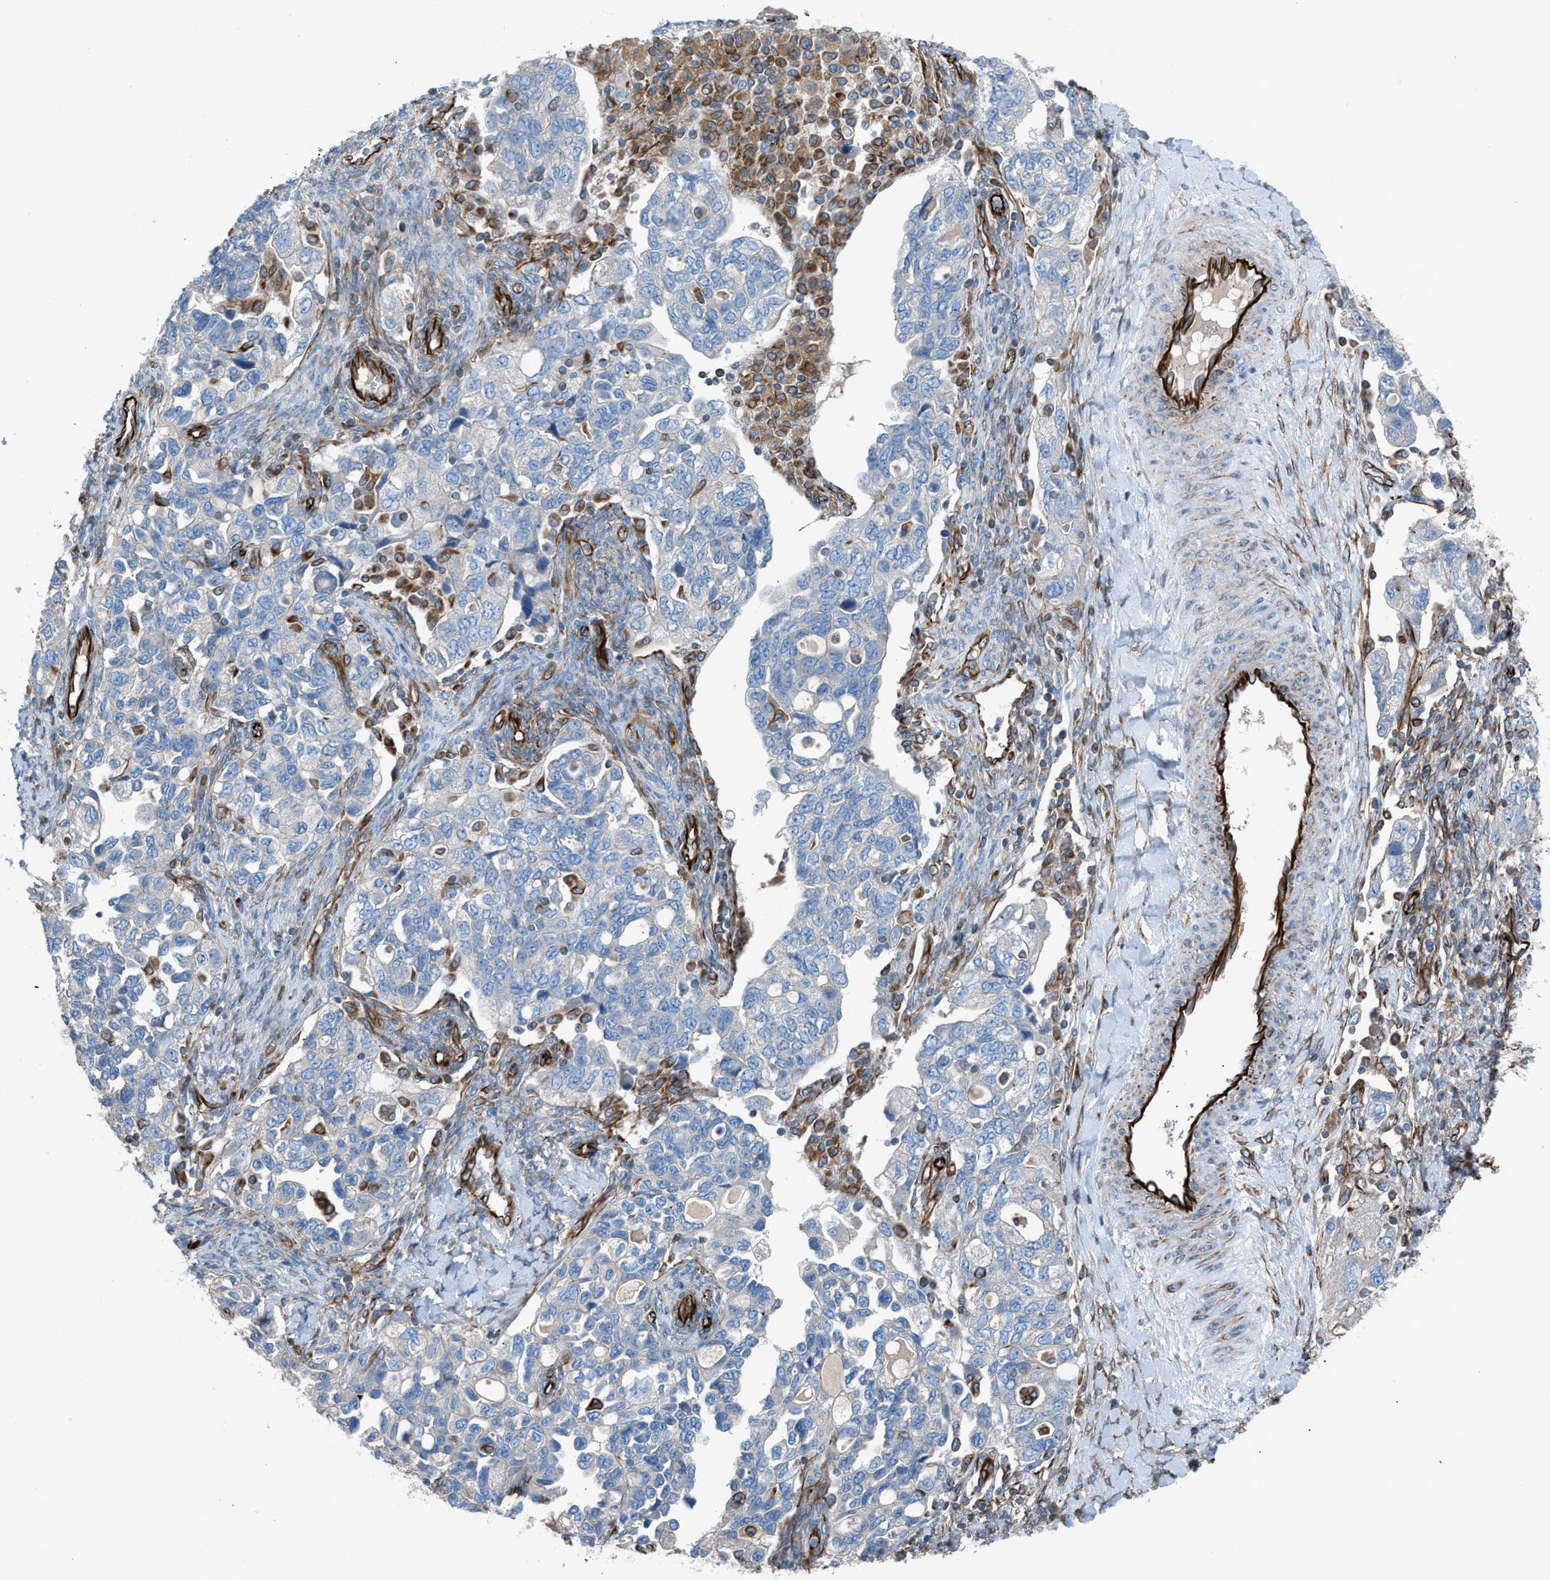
{"staining": {"intensity": "negative", "quantity": "none", "location": "none"}, "tissue": "ovarian cancer", "cell_type": "Tumor cells", "image_type": "cancer", "snomed": [{"axis": "morphology", "description": "Carcinoma, NOS"}, {"axis": "morphology", "description": "Cystadenocarcinoma, serous, NOS"}, {"axis": "topography", "description": "Ovary"}], "caption": "Immunohistochemical staining of human carcinoma (ovarian) shows no significant expression in tumor cells.", "gene": "CABP7", "patient": {"sex": "female", "age": 69}}